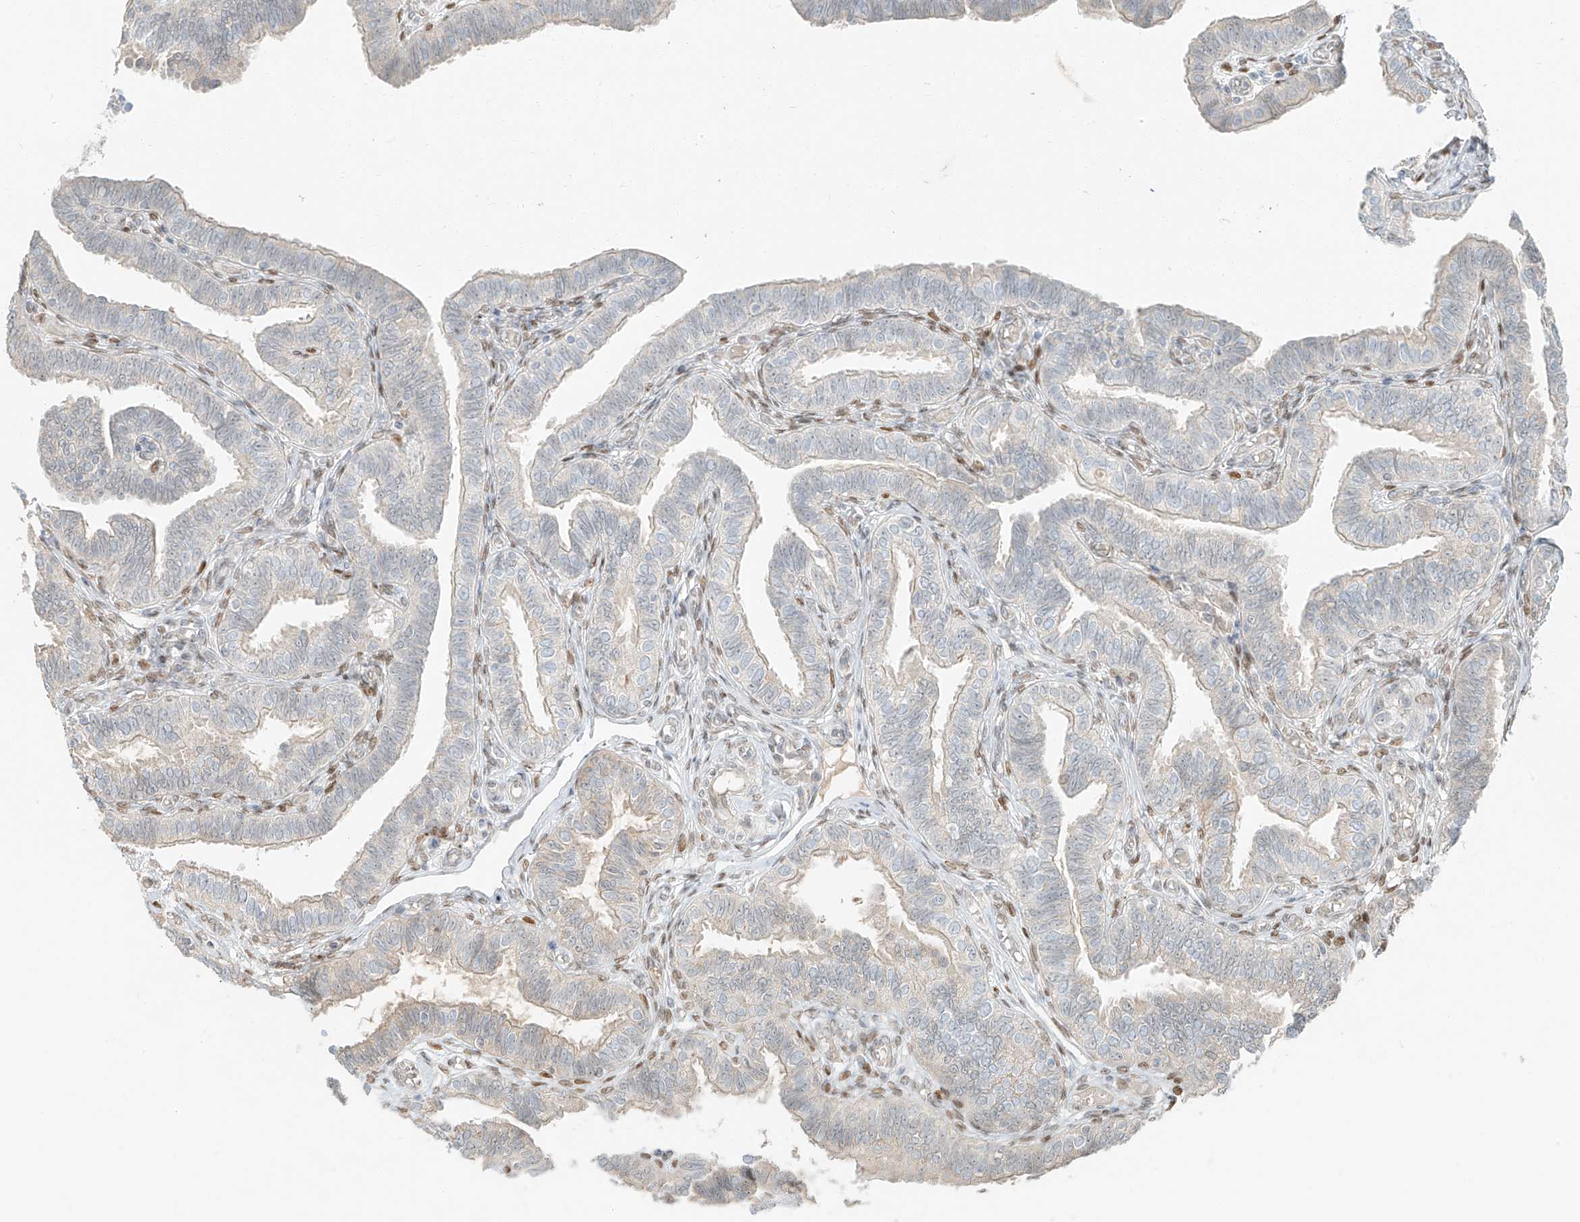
{"staining": {"intensity": "weak", "quantity": "<25%", "location": "cytoplasmic/membranous"}, "tissue": "fallopian tube", "cell_type": "Glandular cells", "image_type": "normal", "snomed": [{"axis": "morphology", "description": "Normal tissue, NOS"}, {"axis": "topography", "description": "Fallopian tube"}], "caption": "Glandular cells are negative for brown protein staining in normal fallopian tube.", "gene": "ZNF774", "patient": {"sex": "female", "age": 39}}